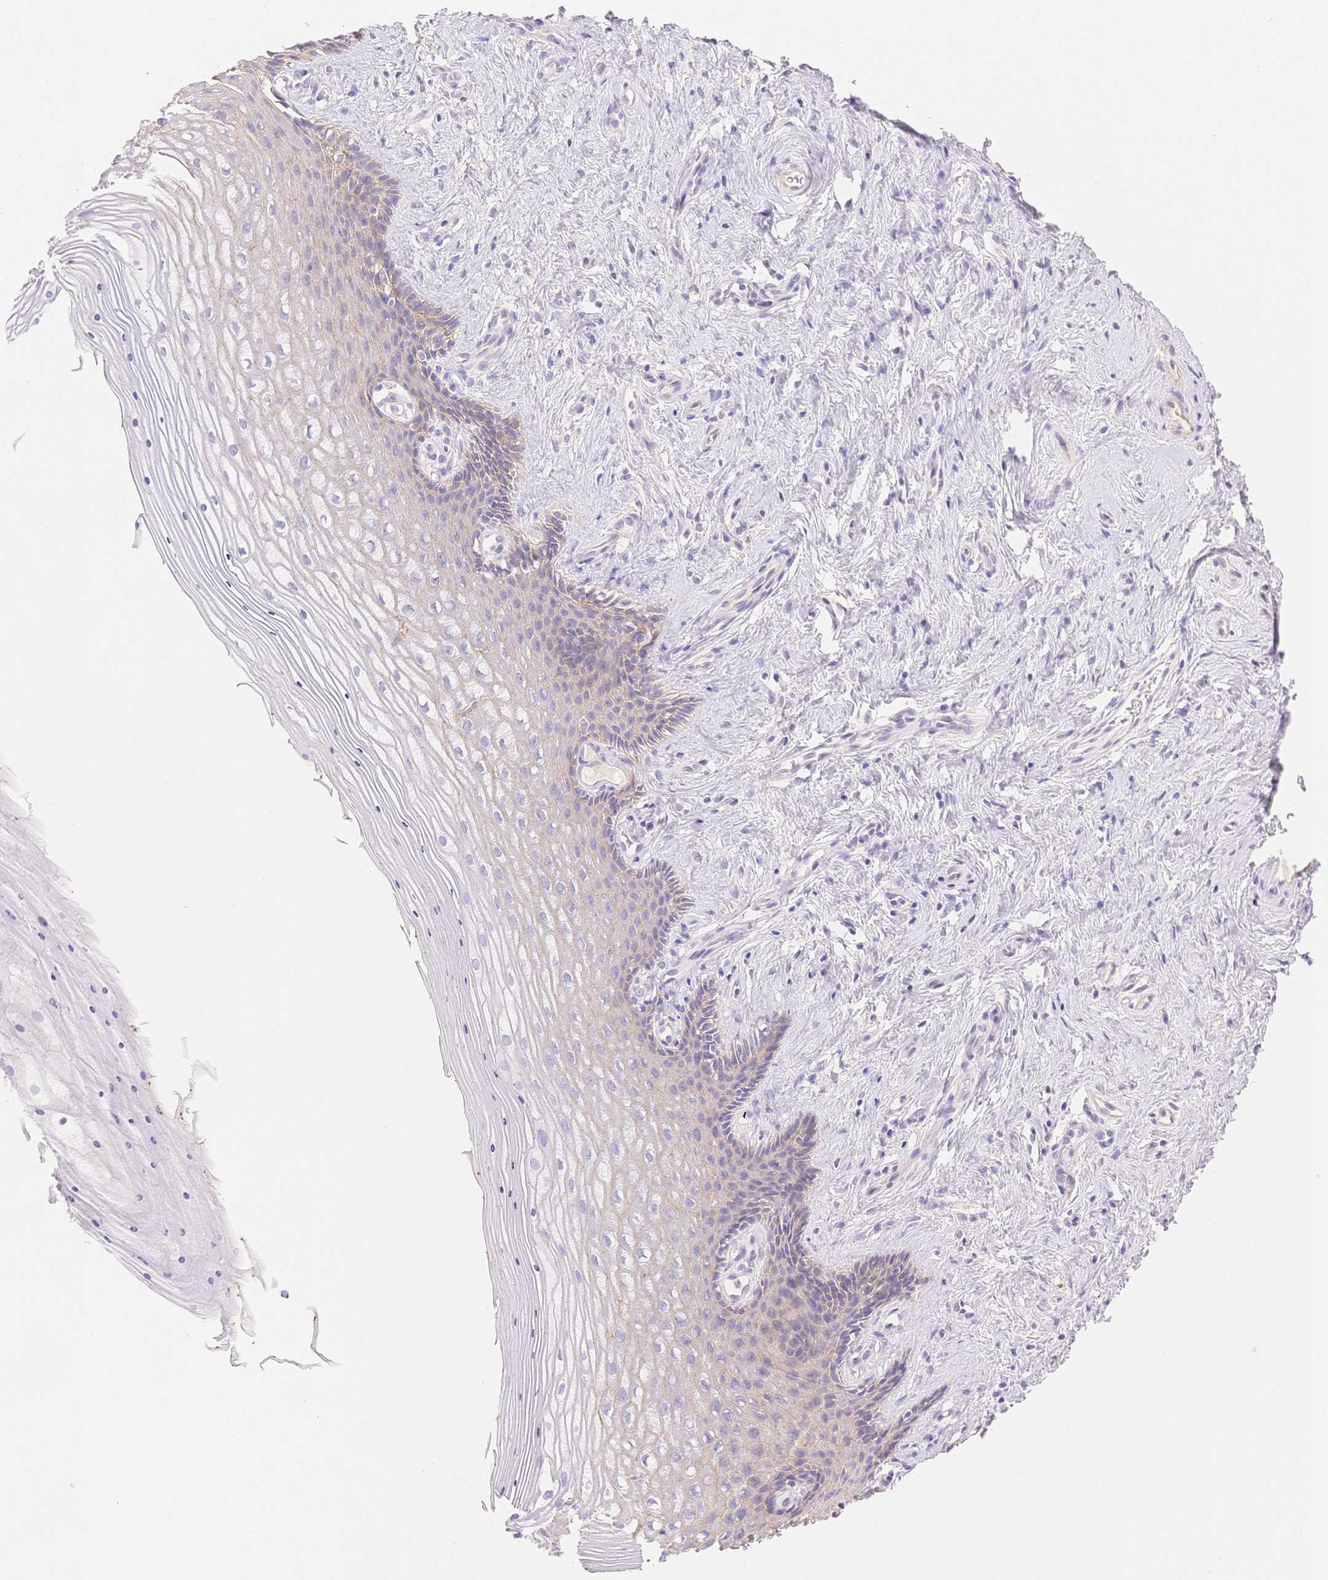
{"staining": {"intensity": "negative", "quantity": "none", "location": "none"}, "tissue": "vagina", "cell_type": "Squamous epithelial cells", "image_type": "normal", "snomed": [{"axis": "morphology", "description": "Normal tissue, NOS"}, {"axis": "topography", "description": "Vagina"}], "caption": "Protein analysis of normal vagina shows no significant positivity in squamous epithelial cells. (DAB immunohistochemistry, high magnification).", "gene": "WDR54", "patient": {"sex": "female", "age": 42}}